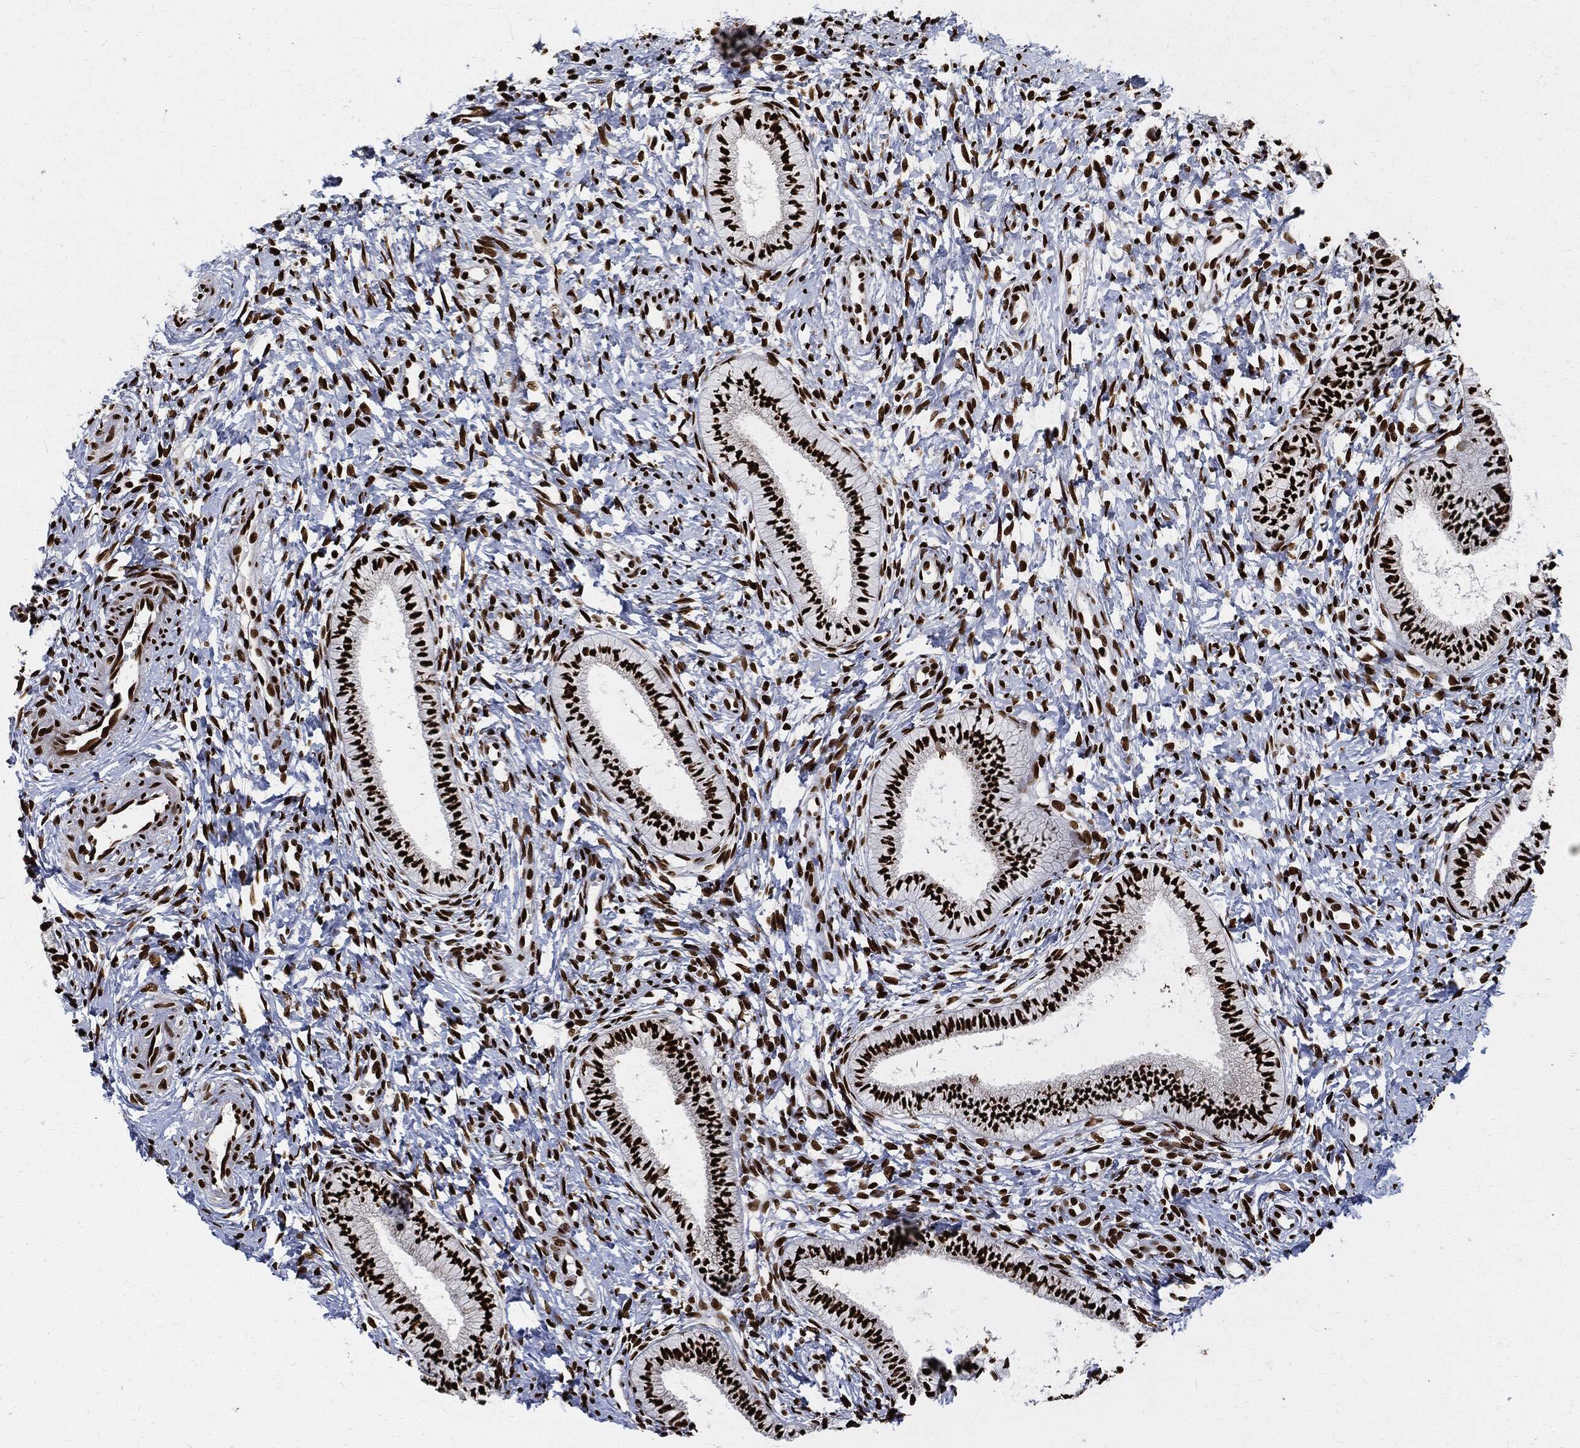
{"staining": {"intensity": "strong", "quantity": ">75%", "location": "nuclear"}, "tissue": "cervix", "cell_type": "Glandular cells", "image_type": "normal", "snomed": [{"axis": "morphology", "description": "Normal tissue, NOS"}, {"axis": "topography", "description": "Cervix"}], "caption": "A brown stain highlights strong nuclear expression of a protein in glandular cells of benign human cervix.", "gene": "RECQL", "patient": {"sex": "female", "age": 39}}